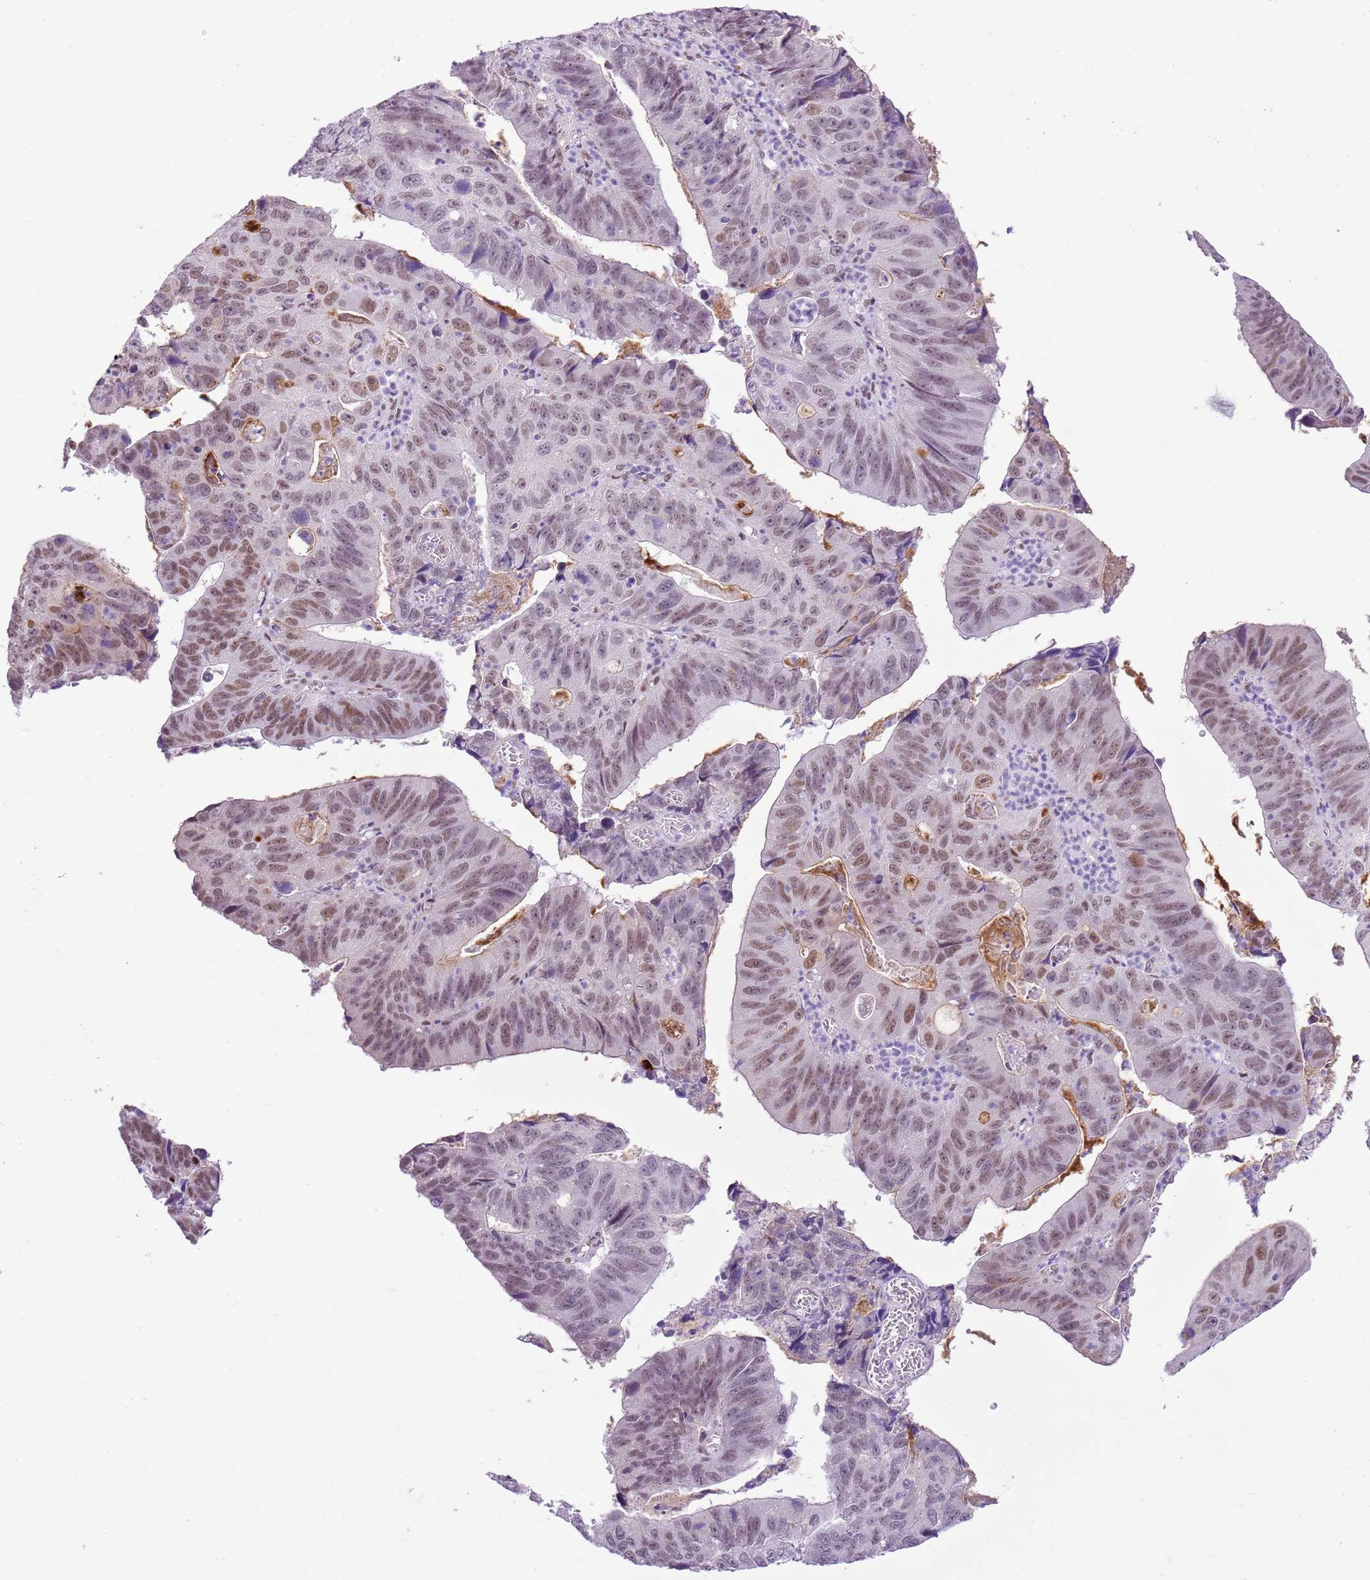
{"staining": {"intensity": "moderate", "quantity": "25%-75%", "location": "nuclear"}, "tissue": "stomach cancer", "cell_type": "Tumor cells", "image_type": "cancer", "snomed": [{"axis": "morphology", "description": "Adenocarcinoma, NOS"}, {"axis": "topography", "description": "Stomach"}], "caption": "This is a histology image of immunohistochemistry staining of stomach cancer, which shows moderate positivity in the nuclear of tumor cells.", "gene": "NACC2", "patient": {"sex": "male", "age": 59}}